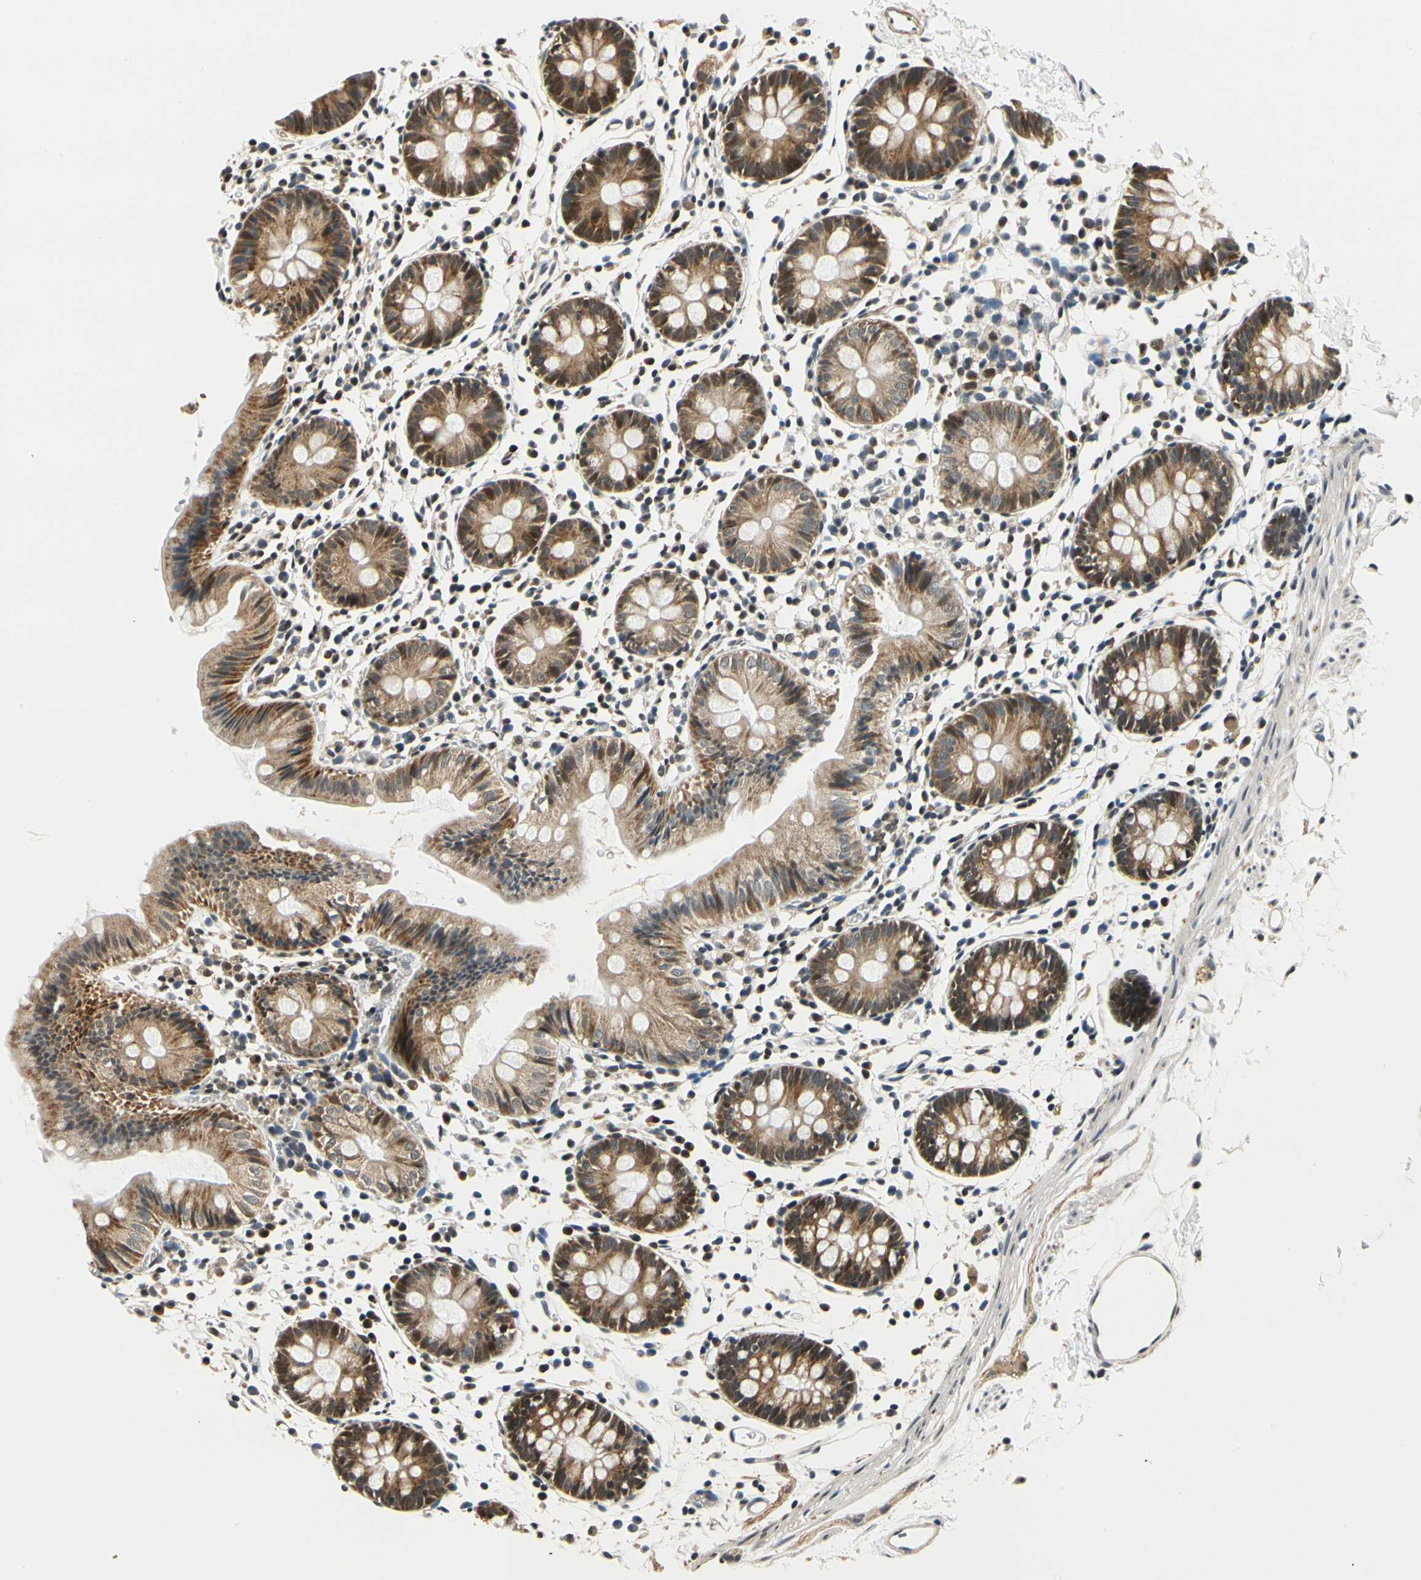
{"staining": {"intensity": "negative", "quantity": "none", "location": "none"}, "tissue": "colon", "cell_type": "Endothelial cells", "image_type": "normal", "snomed": [{"axis": "morphology", "description": "Normal tissue, NOS"}, {"axis": "topography", "description": "Colon"}], "caption": "Colon was stained to show a protein in brown. There is no significant positivity in endothelial cells. The staining was performed using DAB (3,3'-diaminobenzidine) to visualize the protein expression in brown, while the nuclei were stained in blue with hematoxylin (Magnification: 20x).", "gene": "PDK2", "patient": {"sex": "male", "age": 14}}